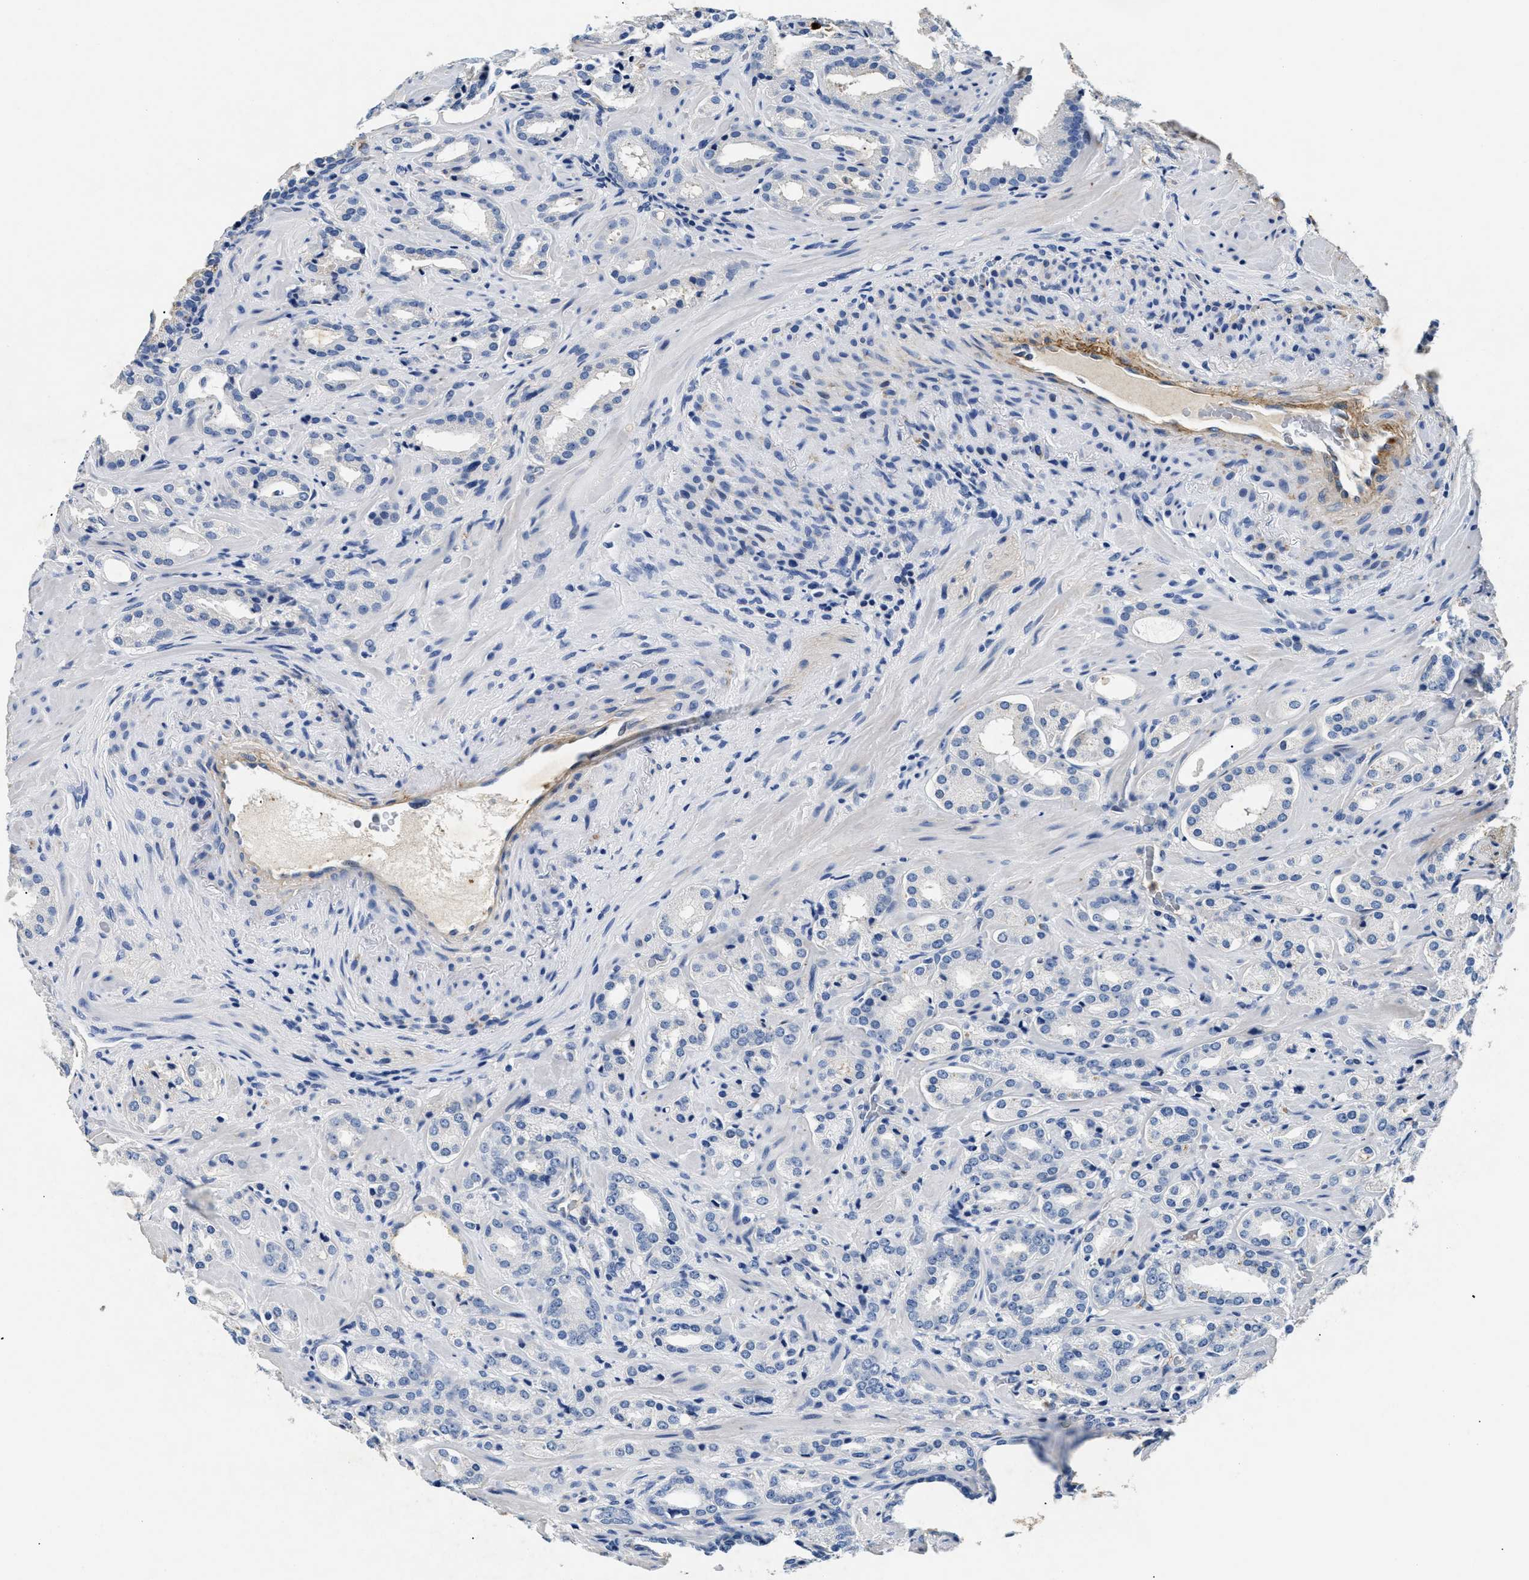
{"staining": {"intensity": "negative", "quantity": "none", "location": "none"}, "tissue": "prostate cancer", "cell_type": "Tumor cells", "image_type": "cancer", "snomed": [{"axis": "morphology", "description": "Adenocarcinoma, High grade"}, {"axis": "topography", "description": "Prostate"}], "caption": "Tumor cells are negative for brown protein staining in prostate cancer (adenocarcinoma (high-grade)).", "gene": "LAMA3", "patient": {"sex": "male", "age": 64}}